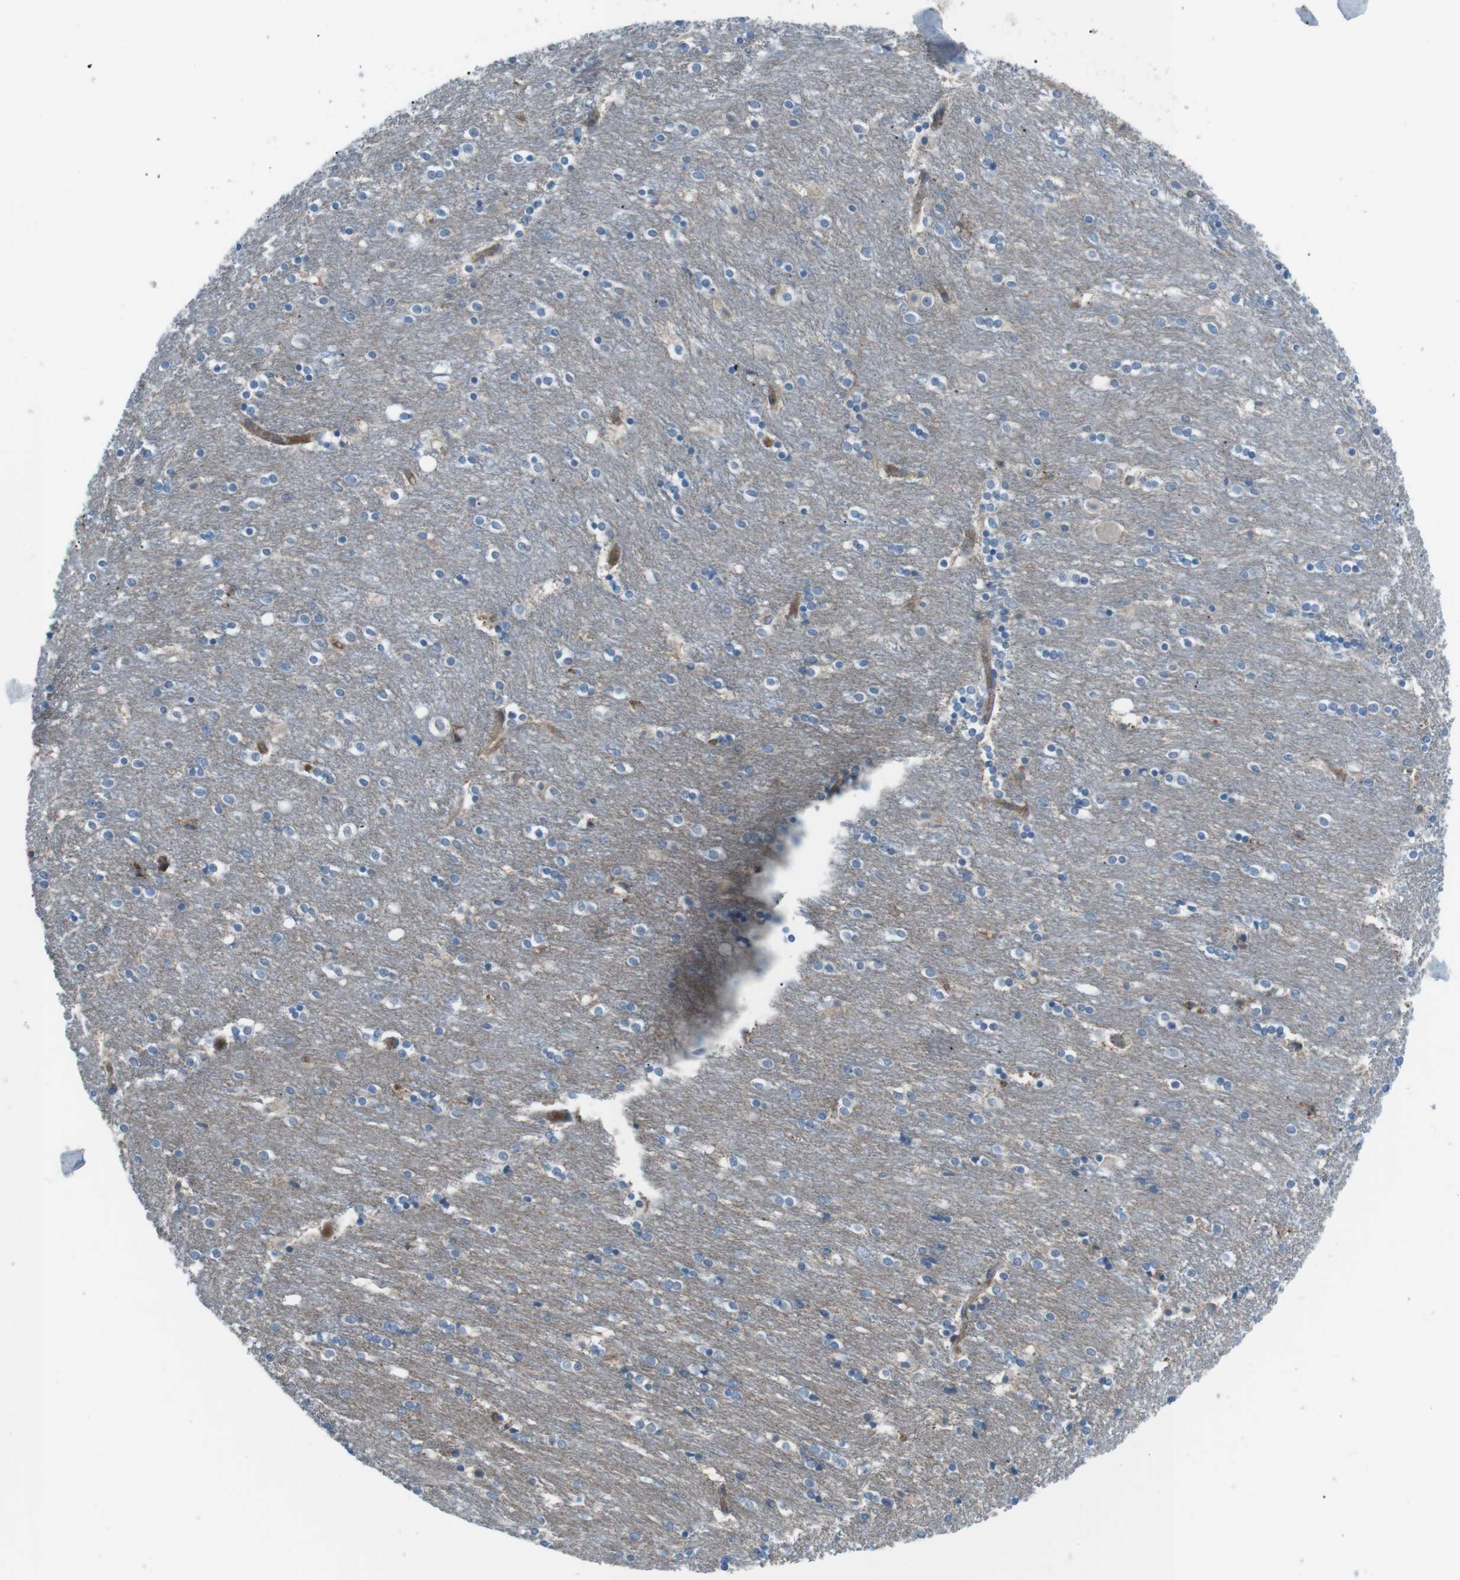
{"staining": {"intensity": "weak", "quantity": "<25%", "location": "cytoplasmic/membranous"}, "tissue": "caudate", "cell_type": "Glial cells", "image_type": "normal", "snomed": [{"axis": "morphology", "description": "Normal tissue, NOS"}, {"axis": "topography", "description": "Lateral ventricle wall"}], "caption": "Immunohistochemistry (IHC) histopathology image of normal caudate stained for a protein (brown), which displays no expression in glial cells.", "gene": "SPTA1", "patient": {"sex": "female", "age": 54}}